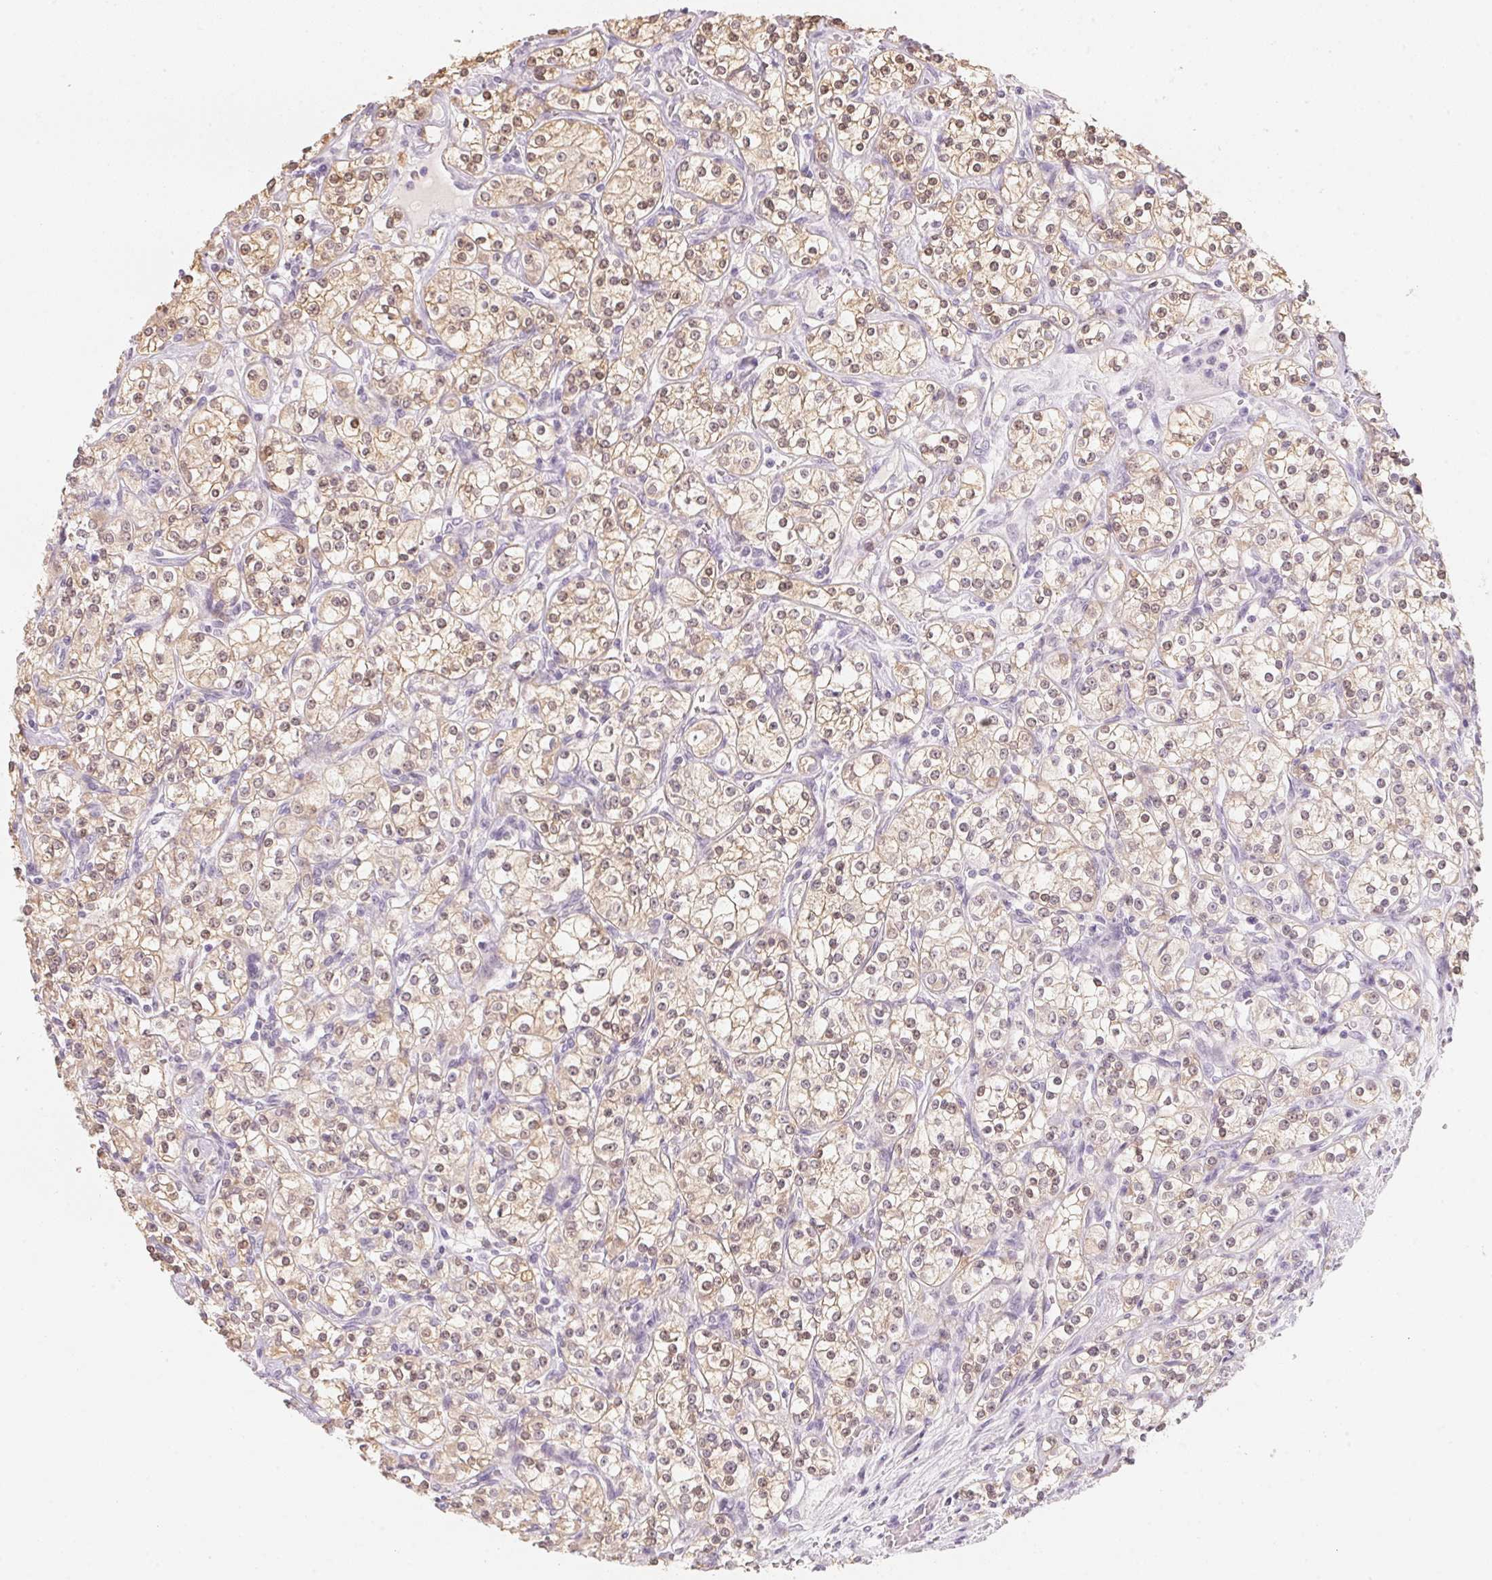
{"staining": {"intensity": "weak", "quantity": ">75%", "location": "cytoplasmic/membranous,nuclear"}, "tissue": "renal cancer", "cell_type": "Tumor cells", "image_type": "cancer", "snomed": [{"axis": "morphology", "description": "Adenocarcinoma, NOS"}, {"axis": "topography", "description": "Kidney"}], "caption": "Human renal cancer stained with a protein marker shows weak staining in tumor cells.", "gene": "CFAP276", "patient": {"sex": "male", "age": 77}}